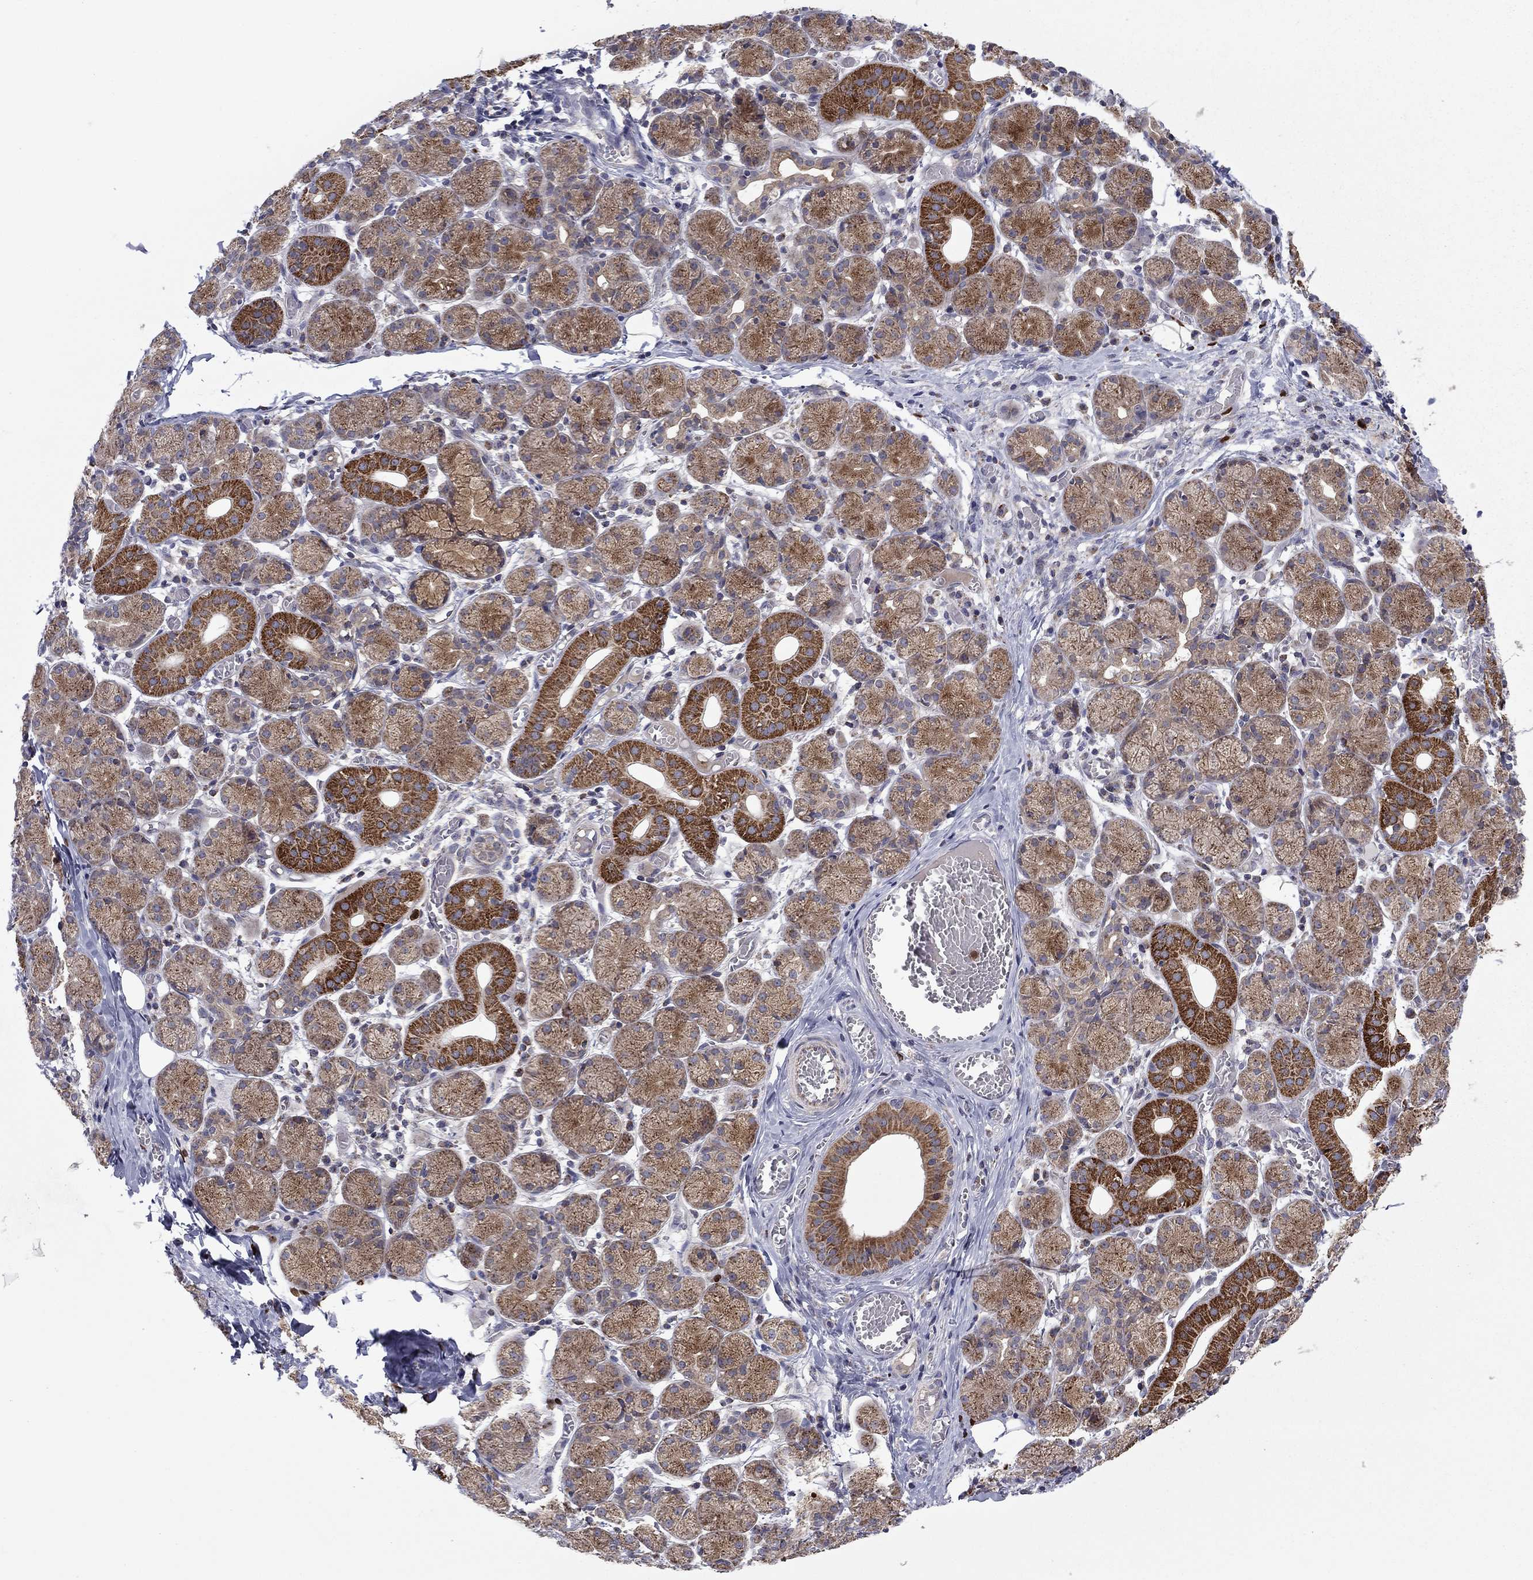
{"staining": {"intensity": "moderate", "quantity": ">75%", "location": "cytoplasmic/membranous"}, "tissue": "salivary gland", "cell_type": "Glandular cells", "image_type": "normal", "snomed": [{"axis": "morphology", "description": "Normal tissue, NOS"}, {"axis": "topography", "description": "Salivary gland"}, {"axis": "topography", "description": "Peripheral nerve tissue"}], "caption": "Salivary gland stained with IHC shows moderate cytoplasmic/membranous expression in about >75% of glandular cells.", "gene": "DOP1B", "patient": {"sex": "female", "age": 24}}